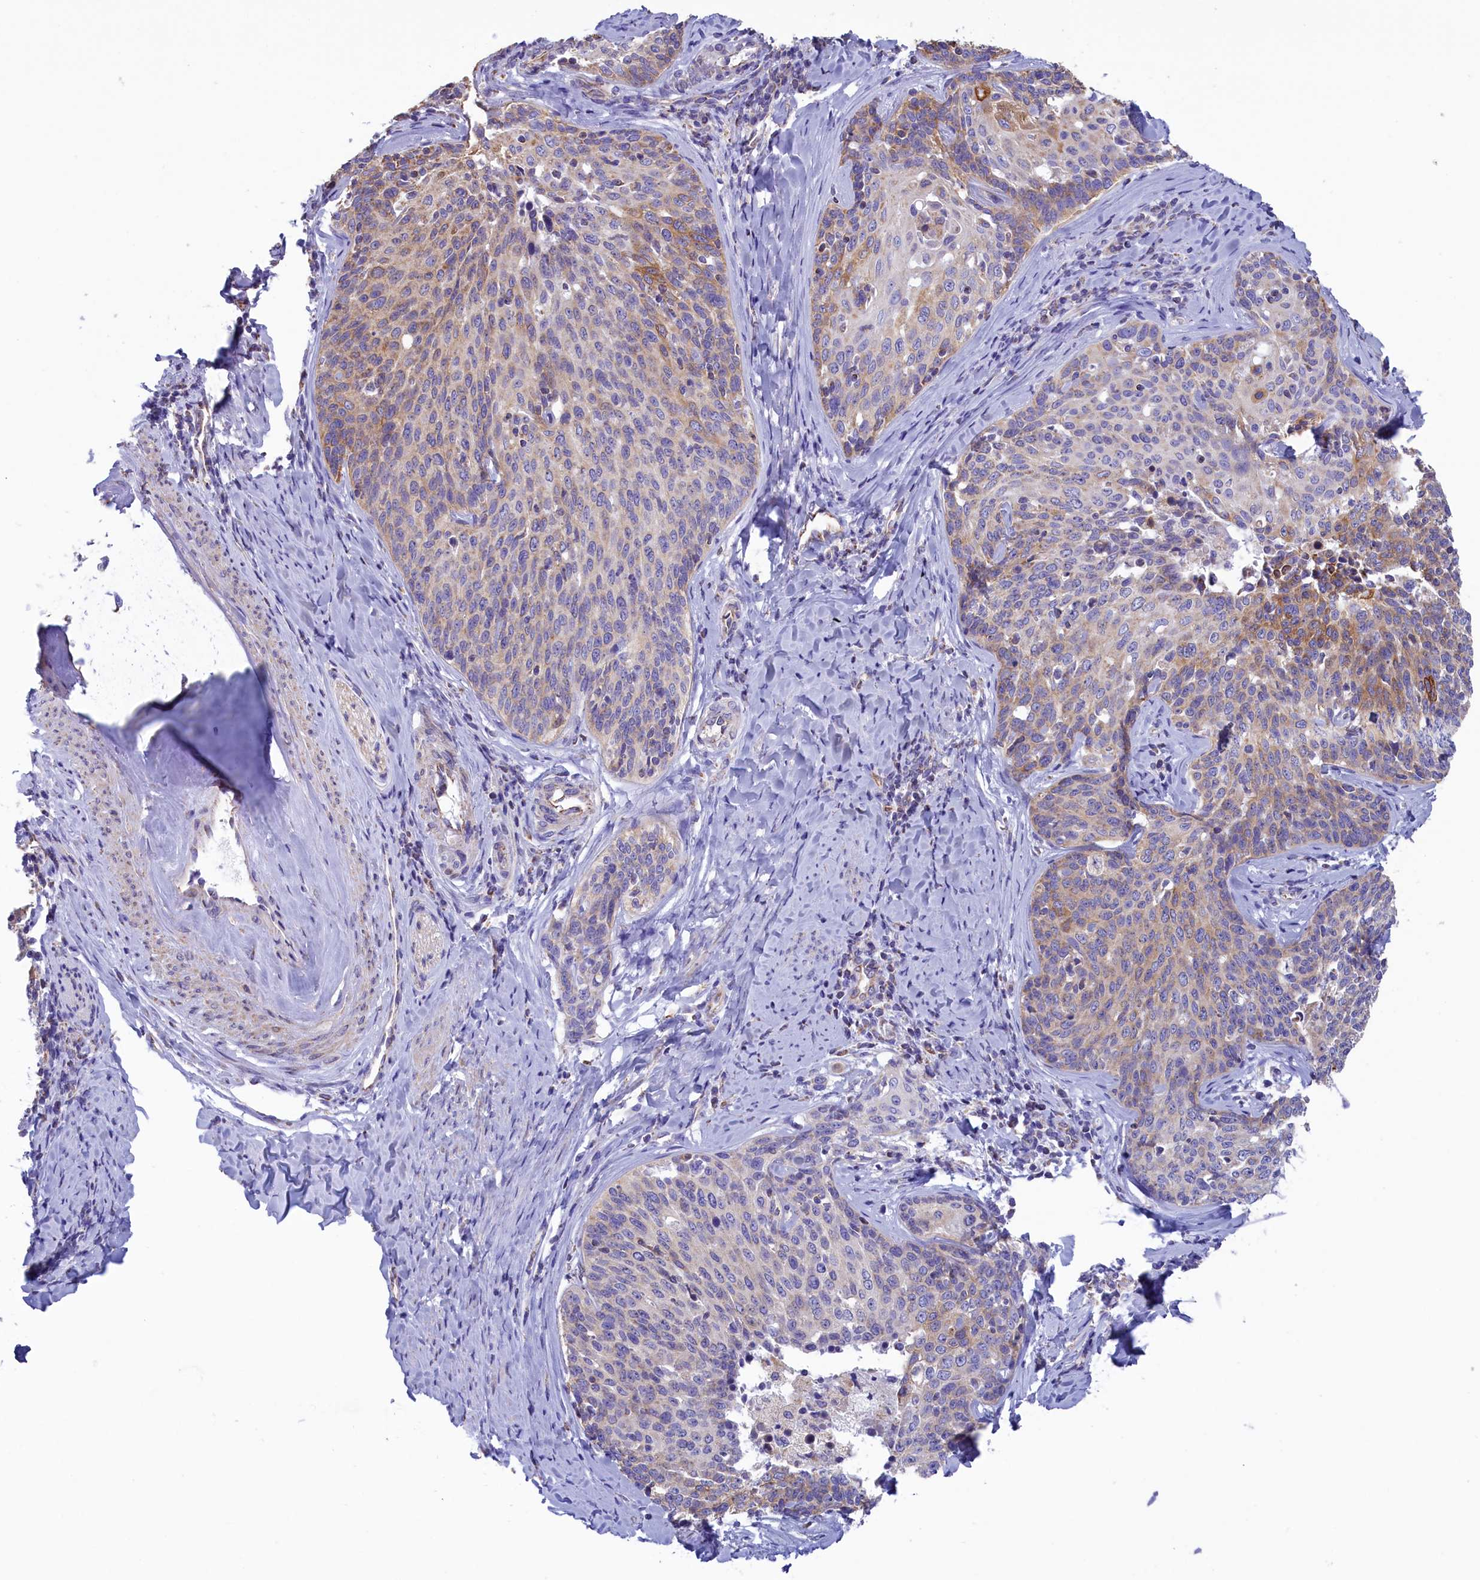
{"staining": {"intensity": "moderate", "quantity": "<25%", "location": "cytoplasmic/membranous"}, "tissue": "cervical cancer", "cell_type": "Tumor cells", "image_type": "cancer", "snomed": [{"axis": "morphology", "description": "Squamous cell carcinoma, NOS"}, {"axis": "topography", "description": "Cervix"}], "caption": "Protein expression analysis of cervical cancer reveals moderate cytoplasmic/membranous expression in about <25% of tumor cells.", "gene": "GATB", "patient": {"sex": "female", "age": 50}}